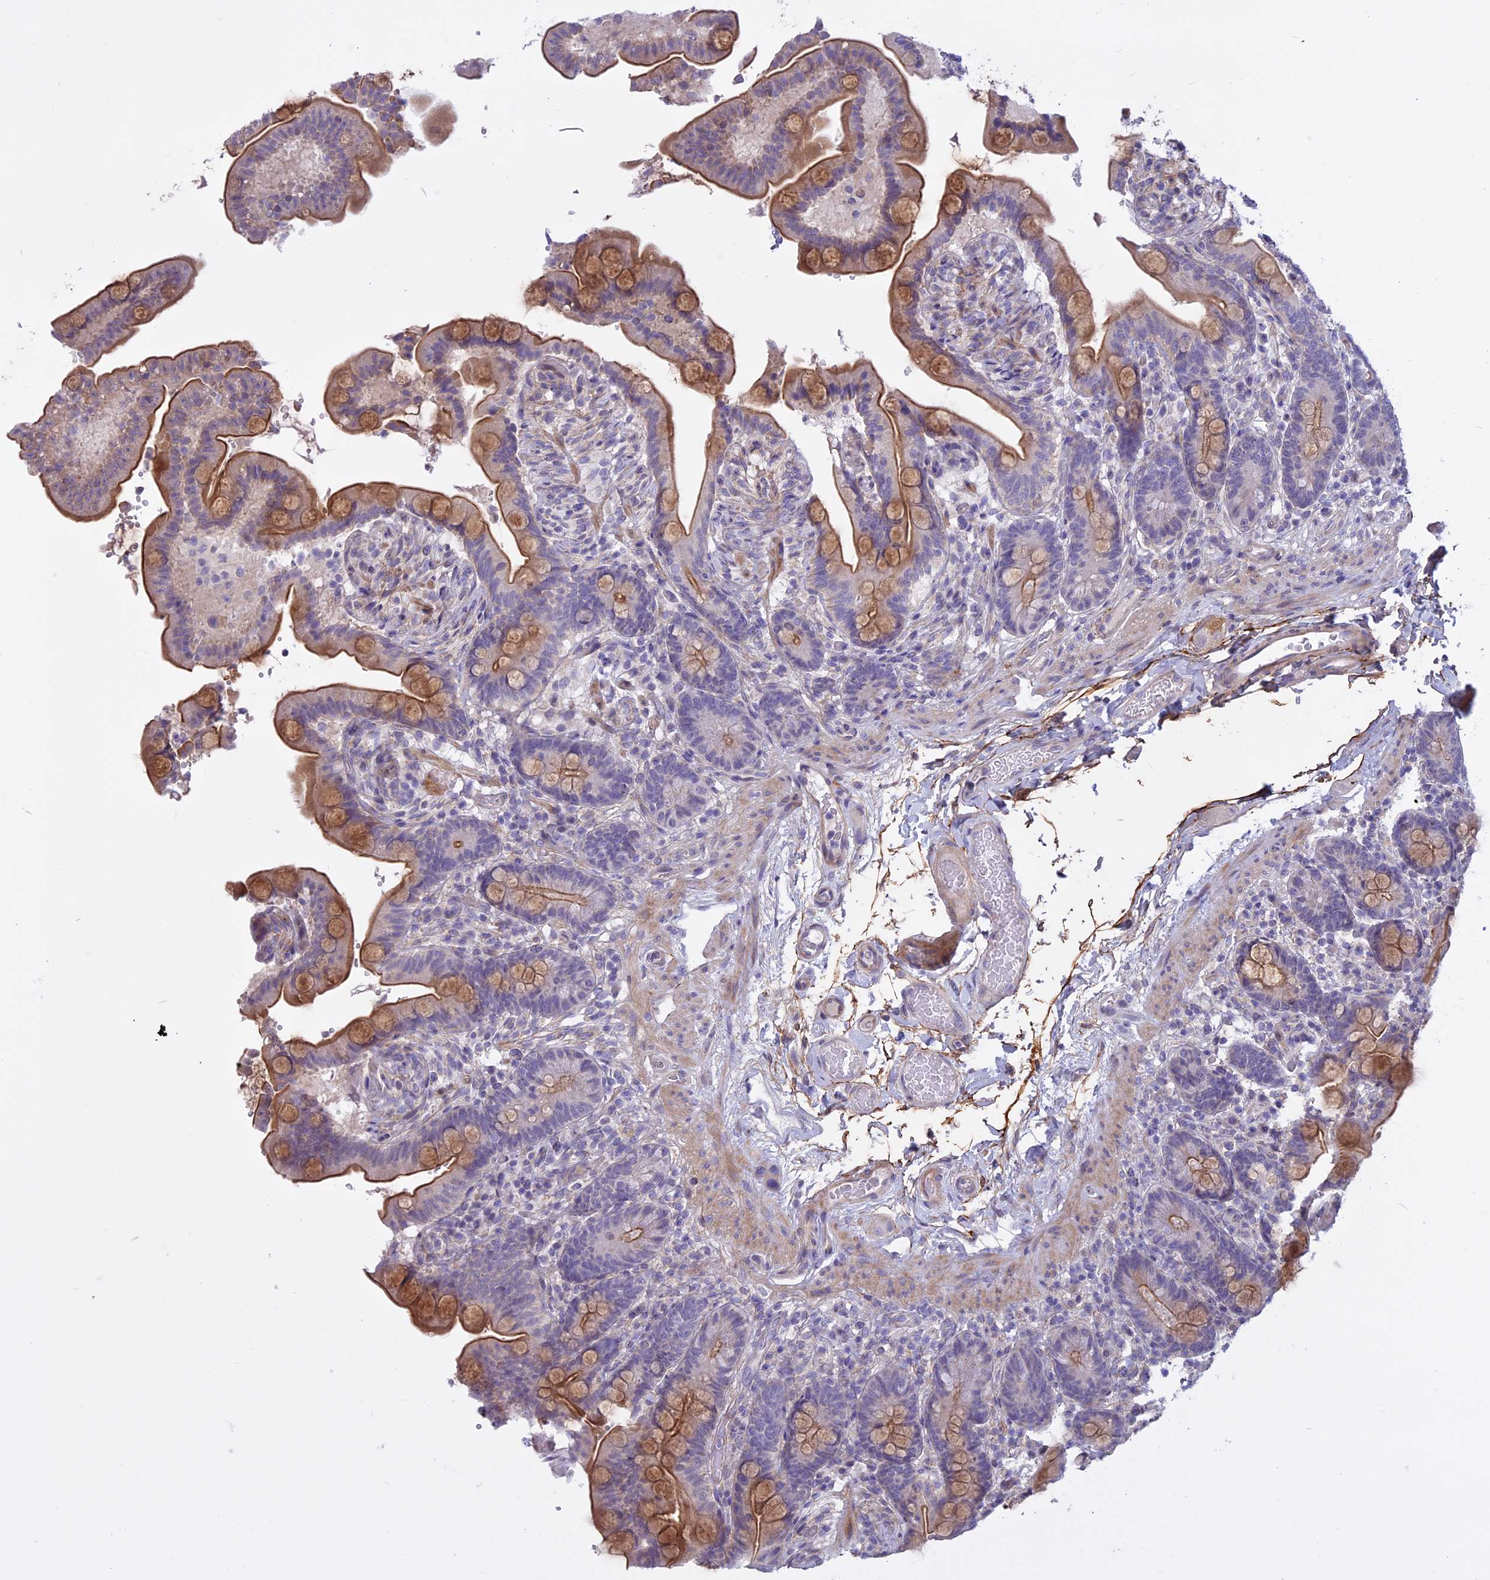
{"staining": {"intensity": "negative", "quantity": "none", "location": "none"}, "tissue": "colon", "cell_type": "Endothelial cells", "image_type": "normal", "snomed": [{"axis": "morphology", "description": "Normal tissue, NOS"}, {"axis": "topography", "description": "Smooth muscle"}, {"axis": "topography", "description": "Colon"}], "caption": "DAB (3,3'-diaminobenzidine) immunohistochemical staining of benign colon reveals no significant expression in endothelial cells.", "gene": "SPHKAP", "patient": {"sex": "male", "age": 73}}